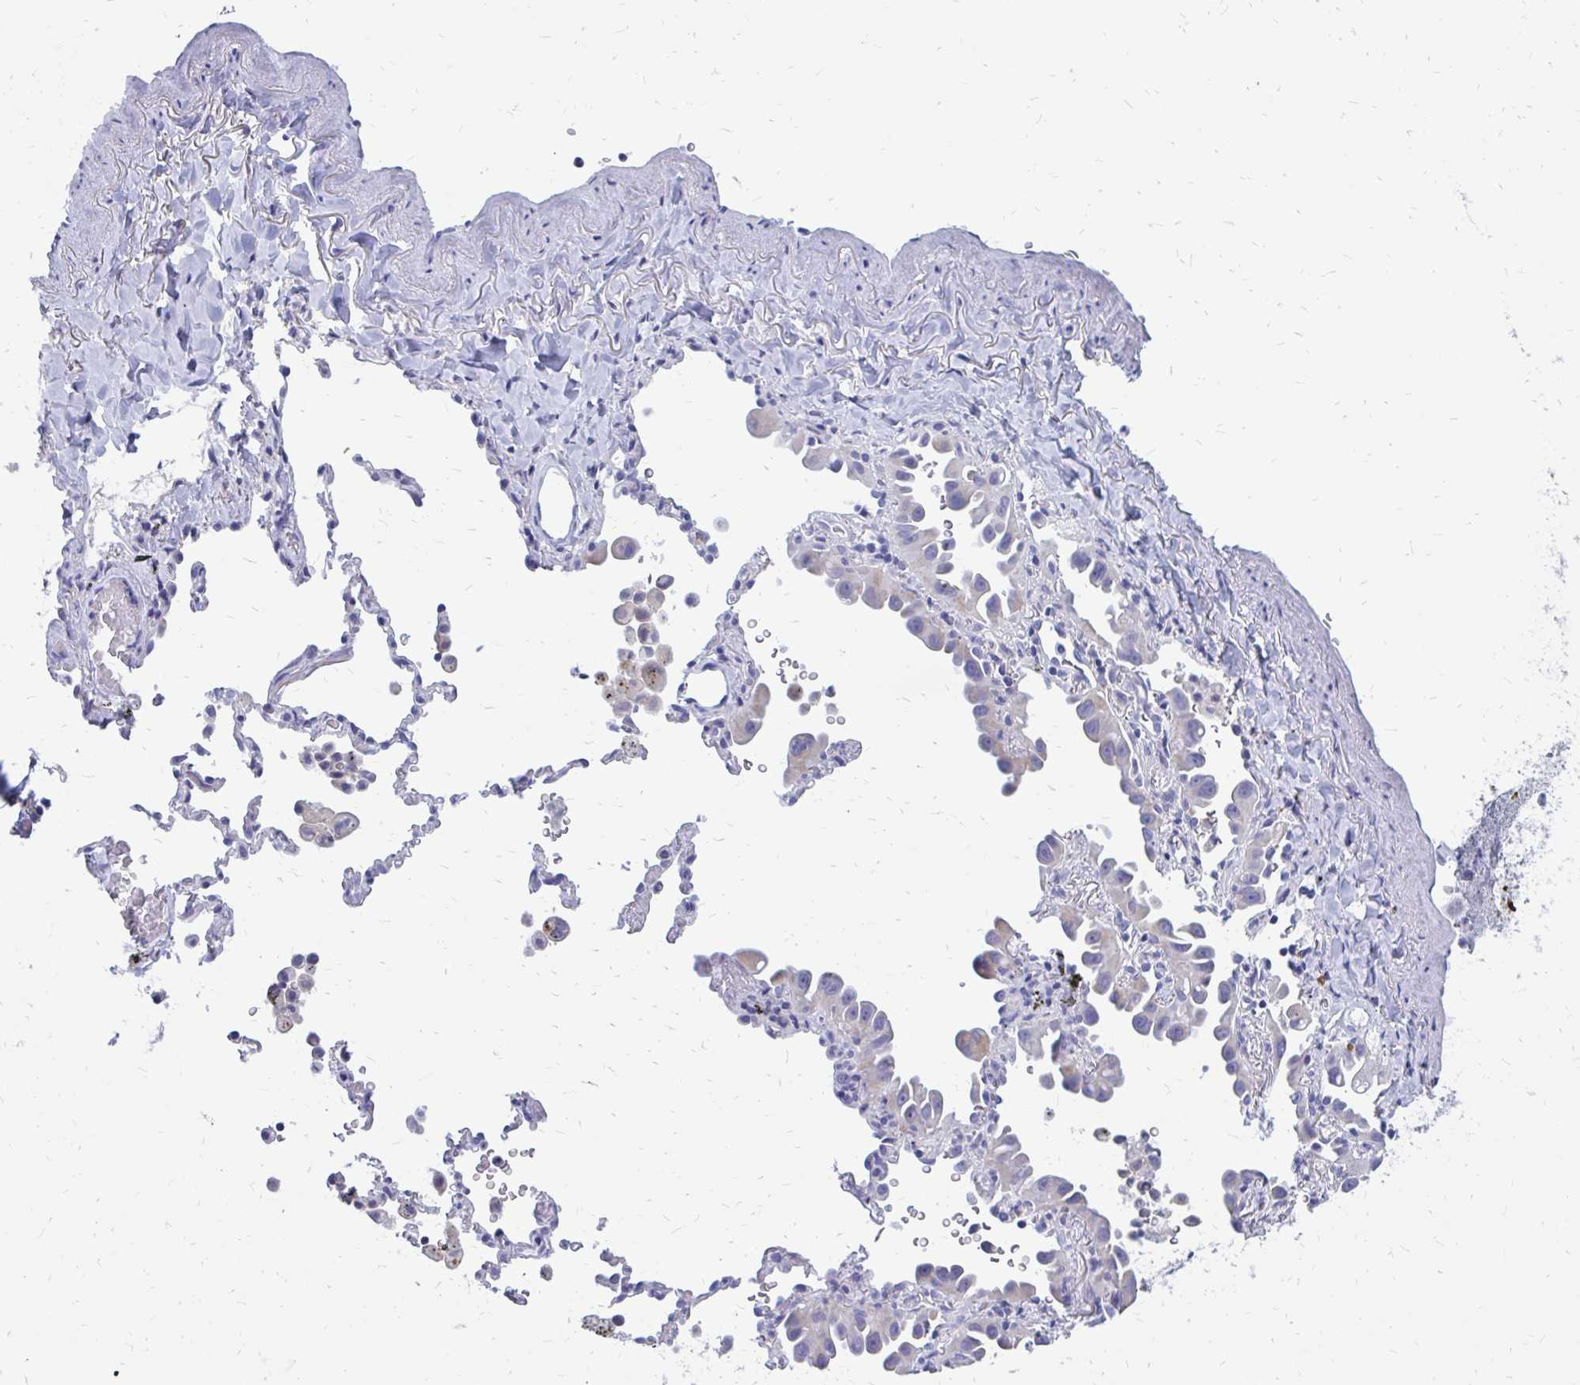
{"staining": {"intensity": "negative", "quantity": "none", "location": "none"}, "tissue": "lung cancer", "cell_type": "Tumor cells", "image_type": "cancer", "snomed": [{"axis": "morphology", "description": "Adenocarcinoma, NOS"}, {"axis": "topography", "description": "Lung"}], "caption": "An image of lung cancer (adenocarcinoma) stained for a protein demonstrates no brown staining in tumor cells.", "gene": "IGSF5", "patient": {"sex": "male", "age": 68}}